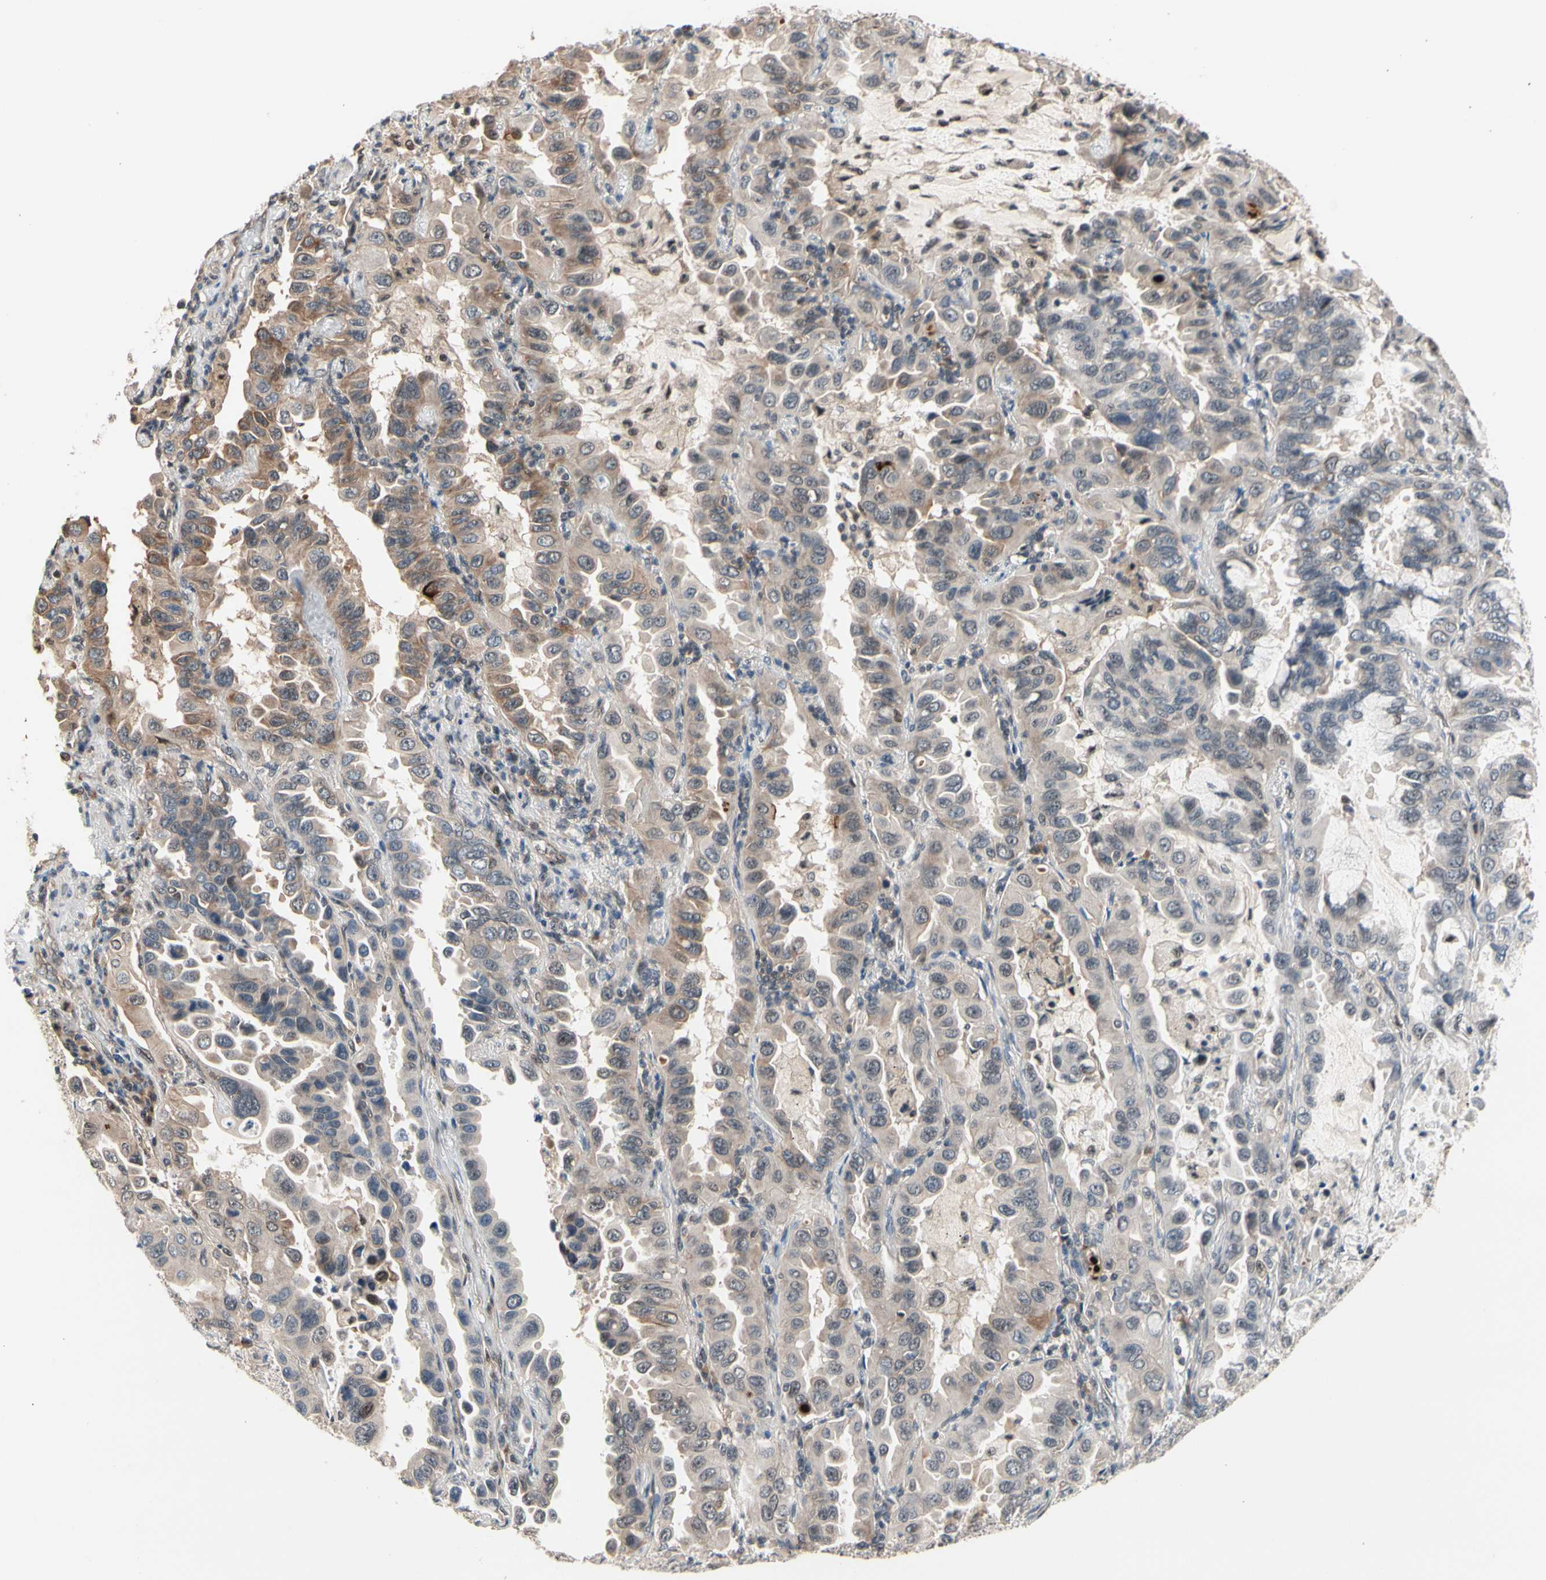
{"staining": {"intensity": "weak", "quantity": "25%-75%", "location": "cytoplasmic/membranous"}, "tissue": "lung cancer", "cell_type": "Tumor cells", "image_type": "cancer", "snomed": [{"axis": "morphology", "description": "Adenocarcinoma, NOS"}, {"axis": "topography", "description": "Lung"}], "caption": "Human lung adenocarcinoma stained with a brown dye demonstrates weak cytoplasmic/membranous positive expression in about 25%-75% of tumor cells.", "gene": "NGEF", "patient": {"sex": "male", "age": 64}}